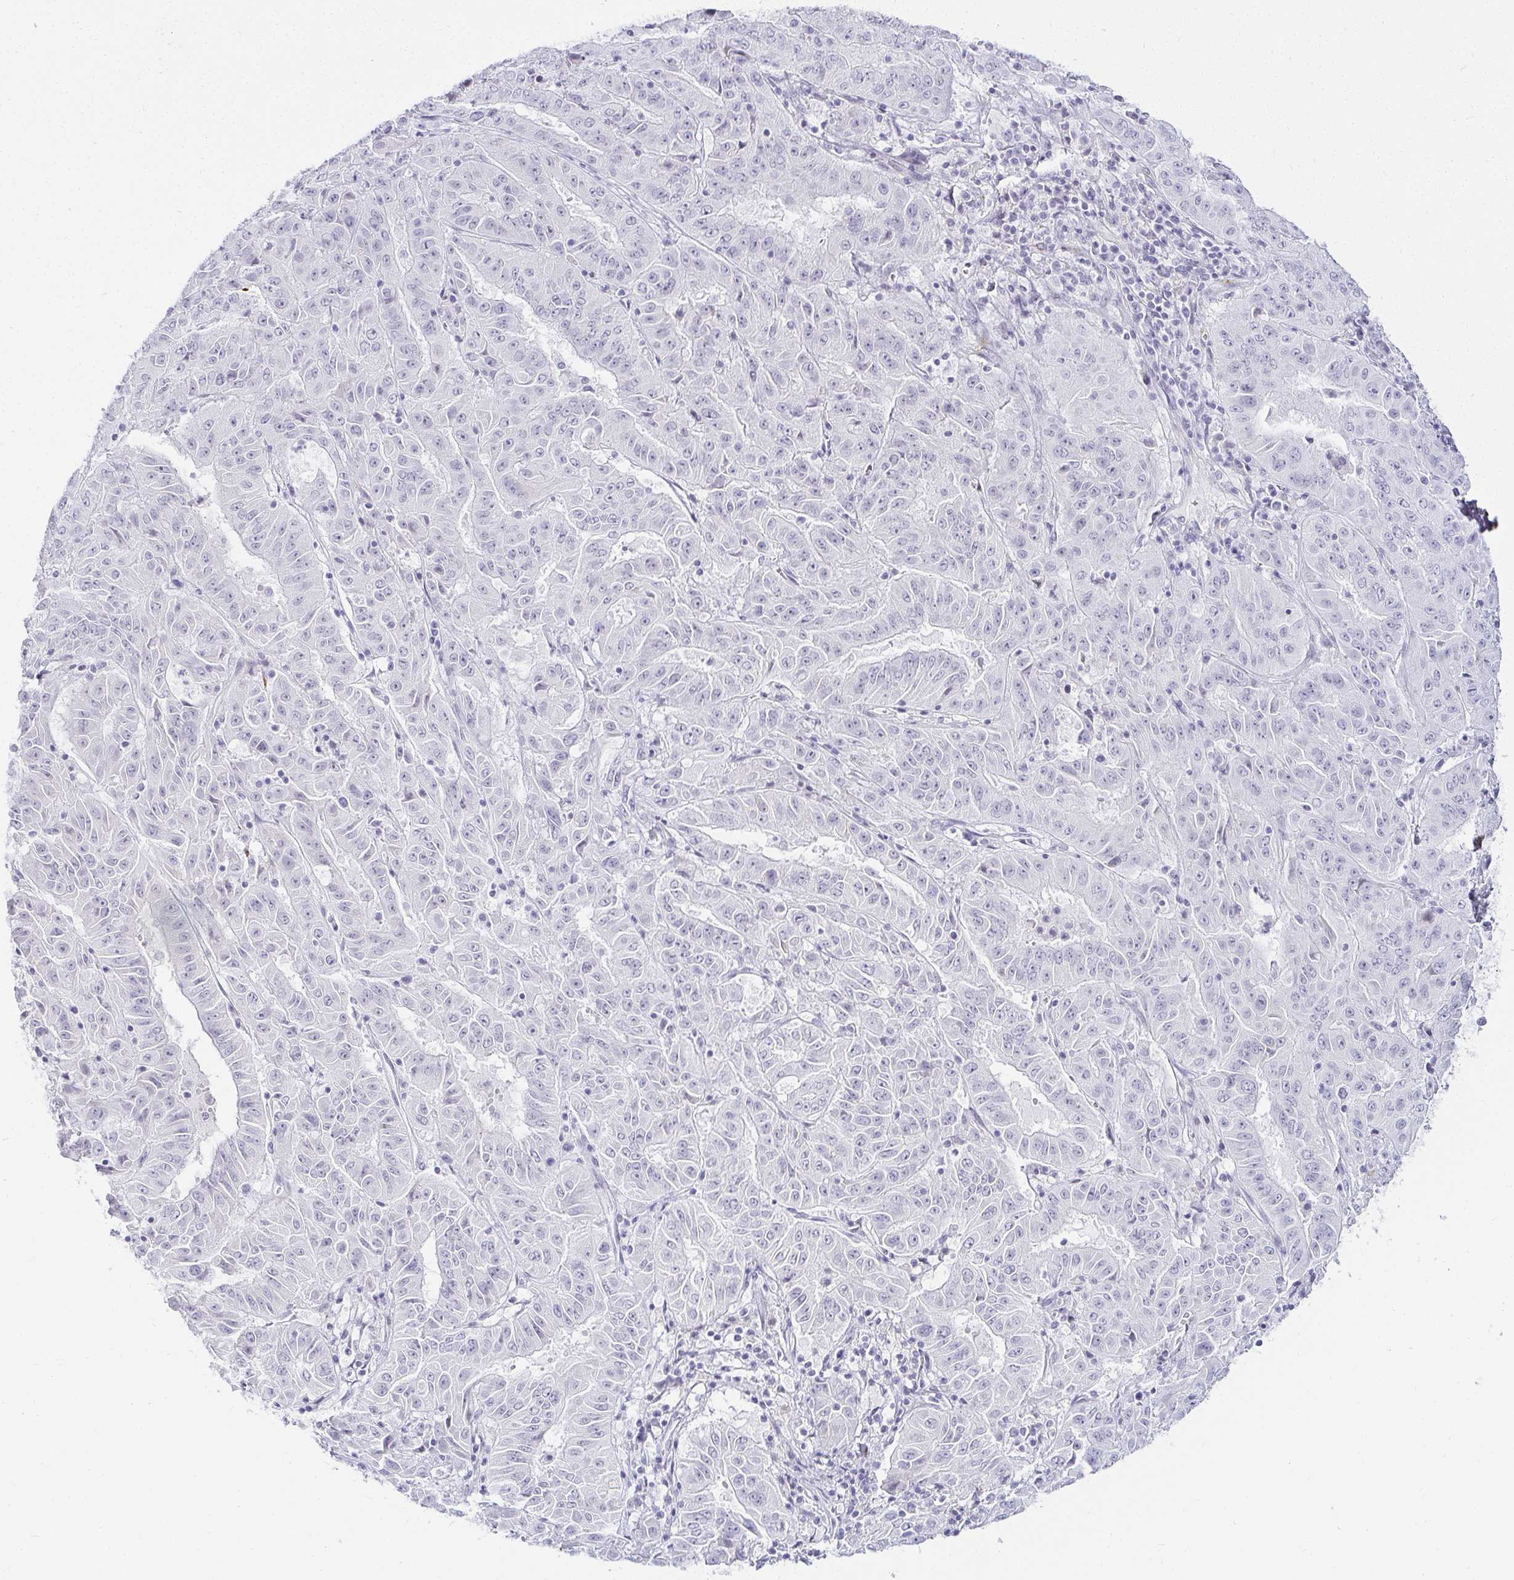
{"staining": {"intensity": "negative", "quantity": "none", "location": "none"}, "tissue": "pancreatic cancer", "cell_type": "Tumor cells", "image_type": "cancer", "snomed": [{"axis": "morphology", "description": "Adenocarcinoma, NOS"}, {"axis": "topography", "description": "Pancreas"}], "caption": "This is an immunohistochemistry image of pancreatic cancer (adenocarcinoma). There is no staining in tumor cells.", "gene": "ACAN", "patient": {"sex": "male", "age": 63}}